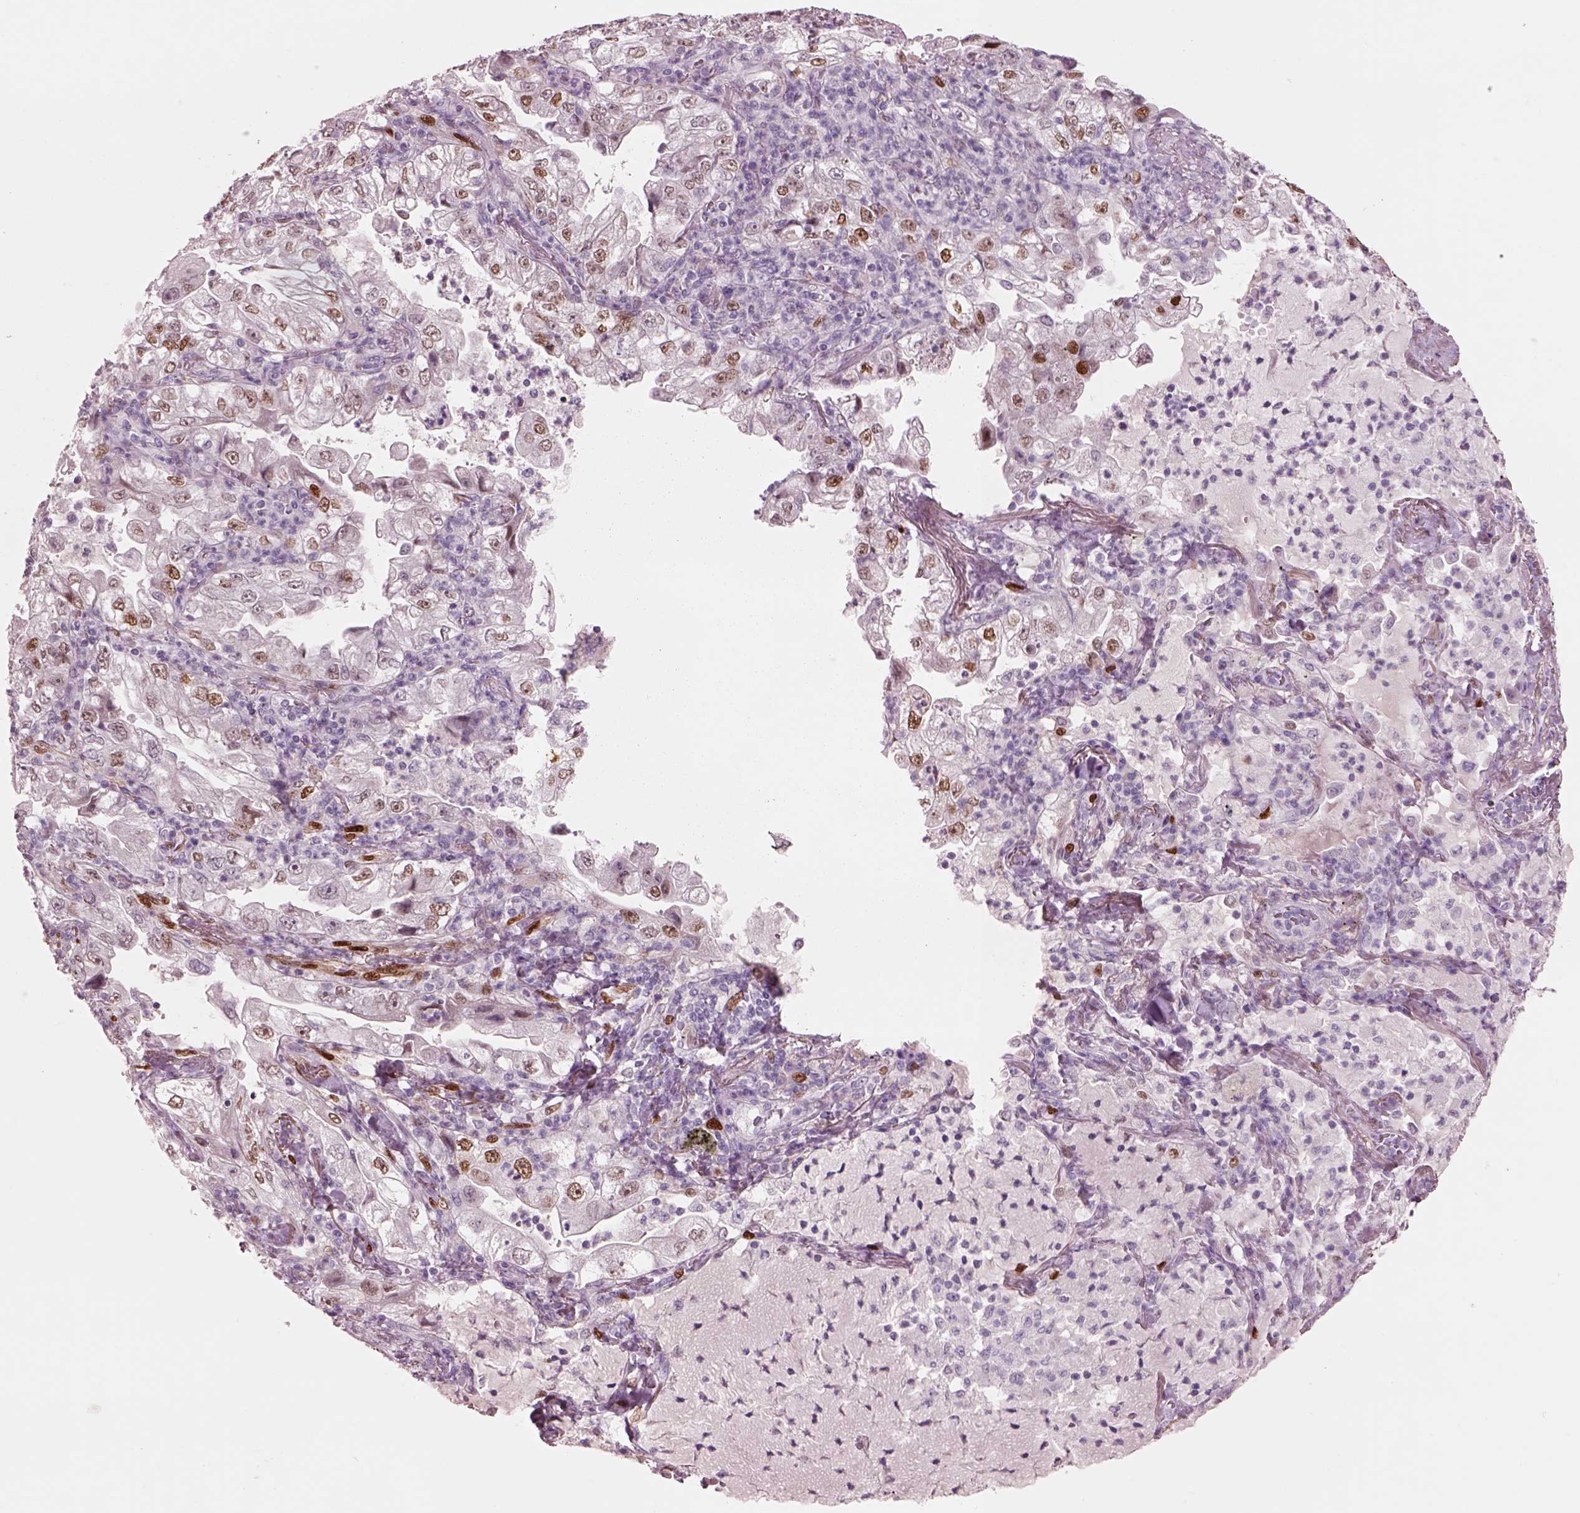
{"staining": {"intensity": "strong", "quantity": "<25%", "location": "nuclear"}, "tissue": "lung cancer", "cell_type": "Tumor cells", "image_type": "cancer", "snomed": [{"axis": "morphology", "description": "Adenocarcinoma, NOS"}, {"axis": "topography", "description": "Lung"}], "caption": "Protein positivity by IHC demonstrates strong nuclear staining in about <25% of tumor cells in lung cancer (adenocarcinoma).", "gene": "SOX9", "patient": {"sex": "female", "age": 73}}